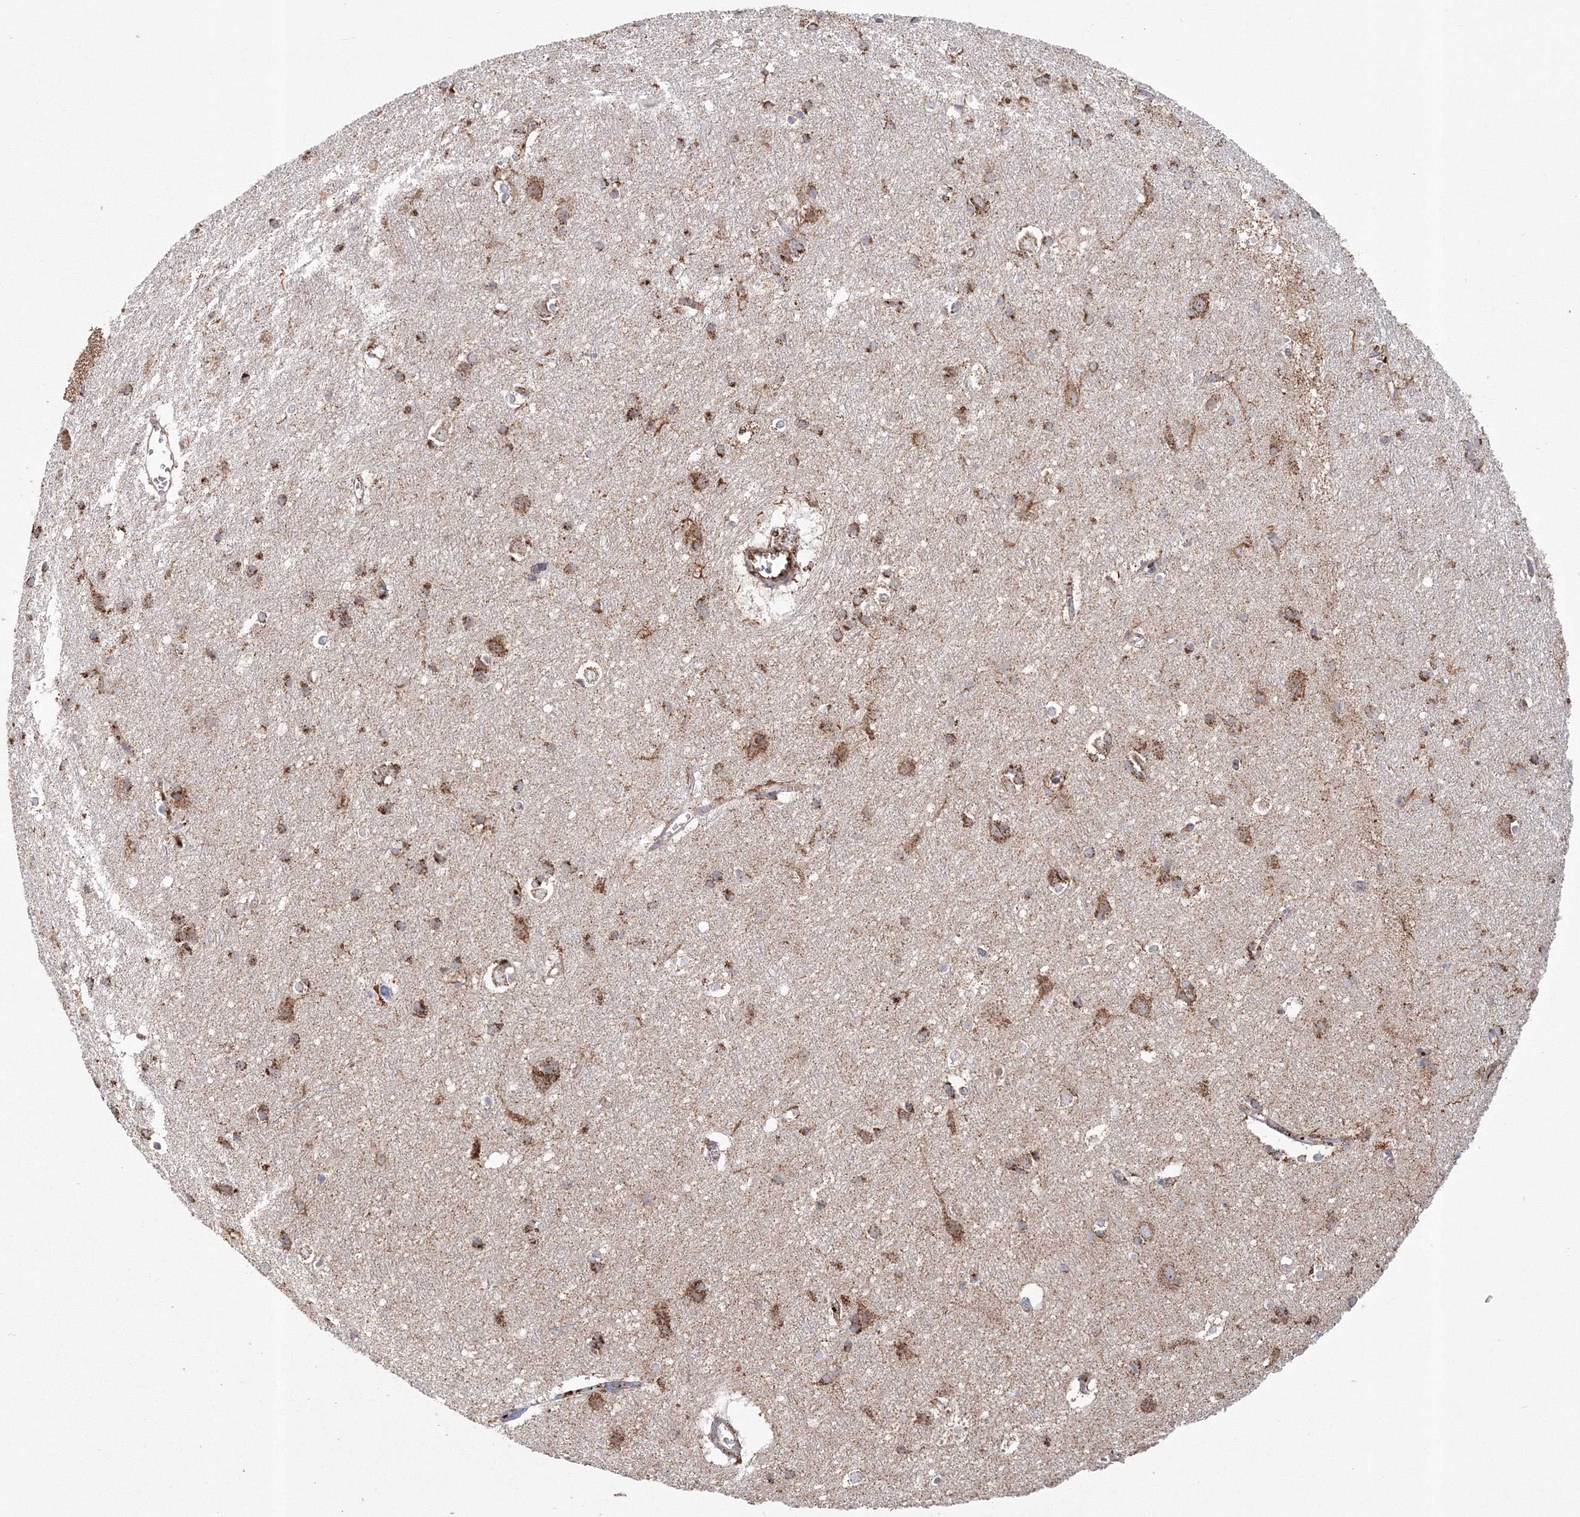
{"staining": {"intensity": "negative", "quantity": "none", "location": "none"}, "tissue": "cerebral cortex", "cell_type": "Endothelial cells", "image_type": "normal", "snomed": [{"axis": "morphology", "description": "Normal tissue, NOS"}, {"axis": "topography", "description": "Cerebral cortex"}], "caption": "Immunohistochemistry of unremarkable cerebral cortex displays no staining in endothelial cells. (Brightfield microscopy of DAB (3,3'-diaminobenzidine) immunohistochemistry (IHC) at high magnification).", "gene": "GRPEL1", "patient": {"sex": "male", "age": 54}}